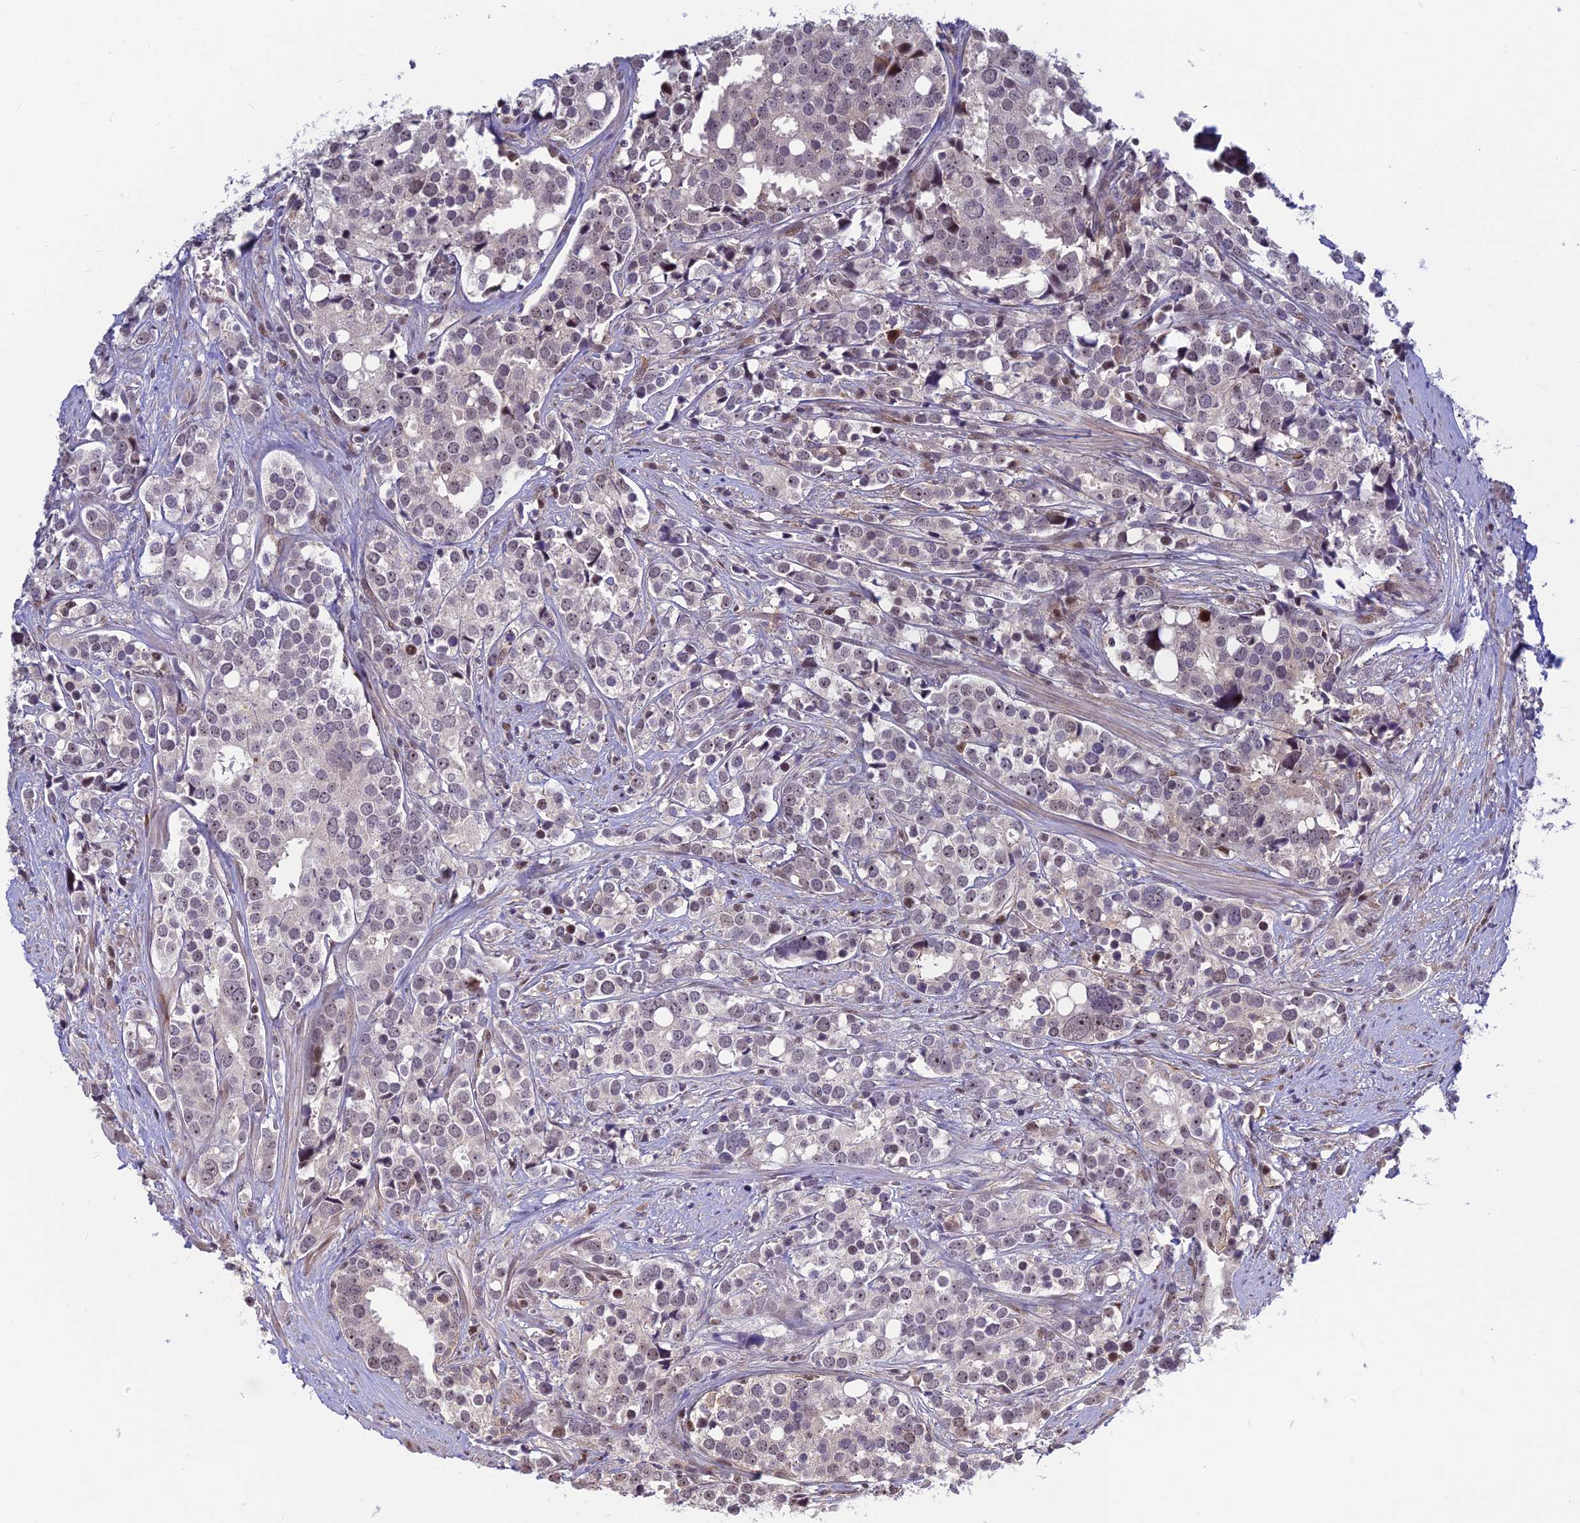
{"staining": {"intensity": "moderate", "quantity": "<25%", "location": "nuclear"}, "tissue": "prostate cancer", "cell_type": "Tumor cells", "image_type": "cancer", "snomed": [{"axis": "morphology", "description": "Adenocarcinoma, High grade"}, {"axis": "topography", "description": "Prostate"}], "caption": "Brown immunohistochemical staining in human prostate adenocarcinoma (high-grade) exhibits moderate nuclear staining in about <25% of tumor cells.", "gene": "UFSP2", "patient": {"sex": "male", "age": 71}}